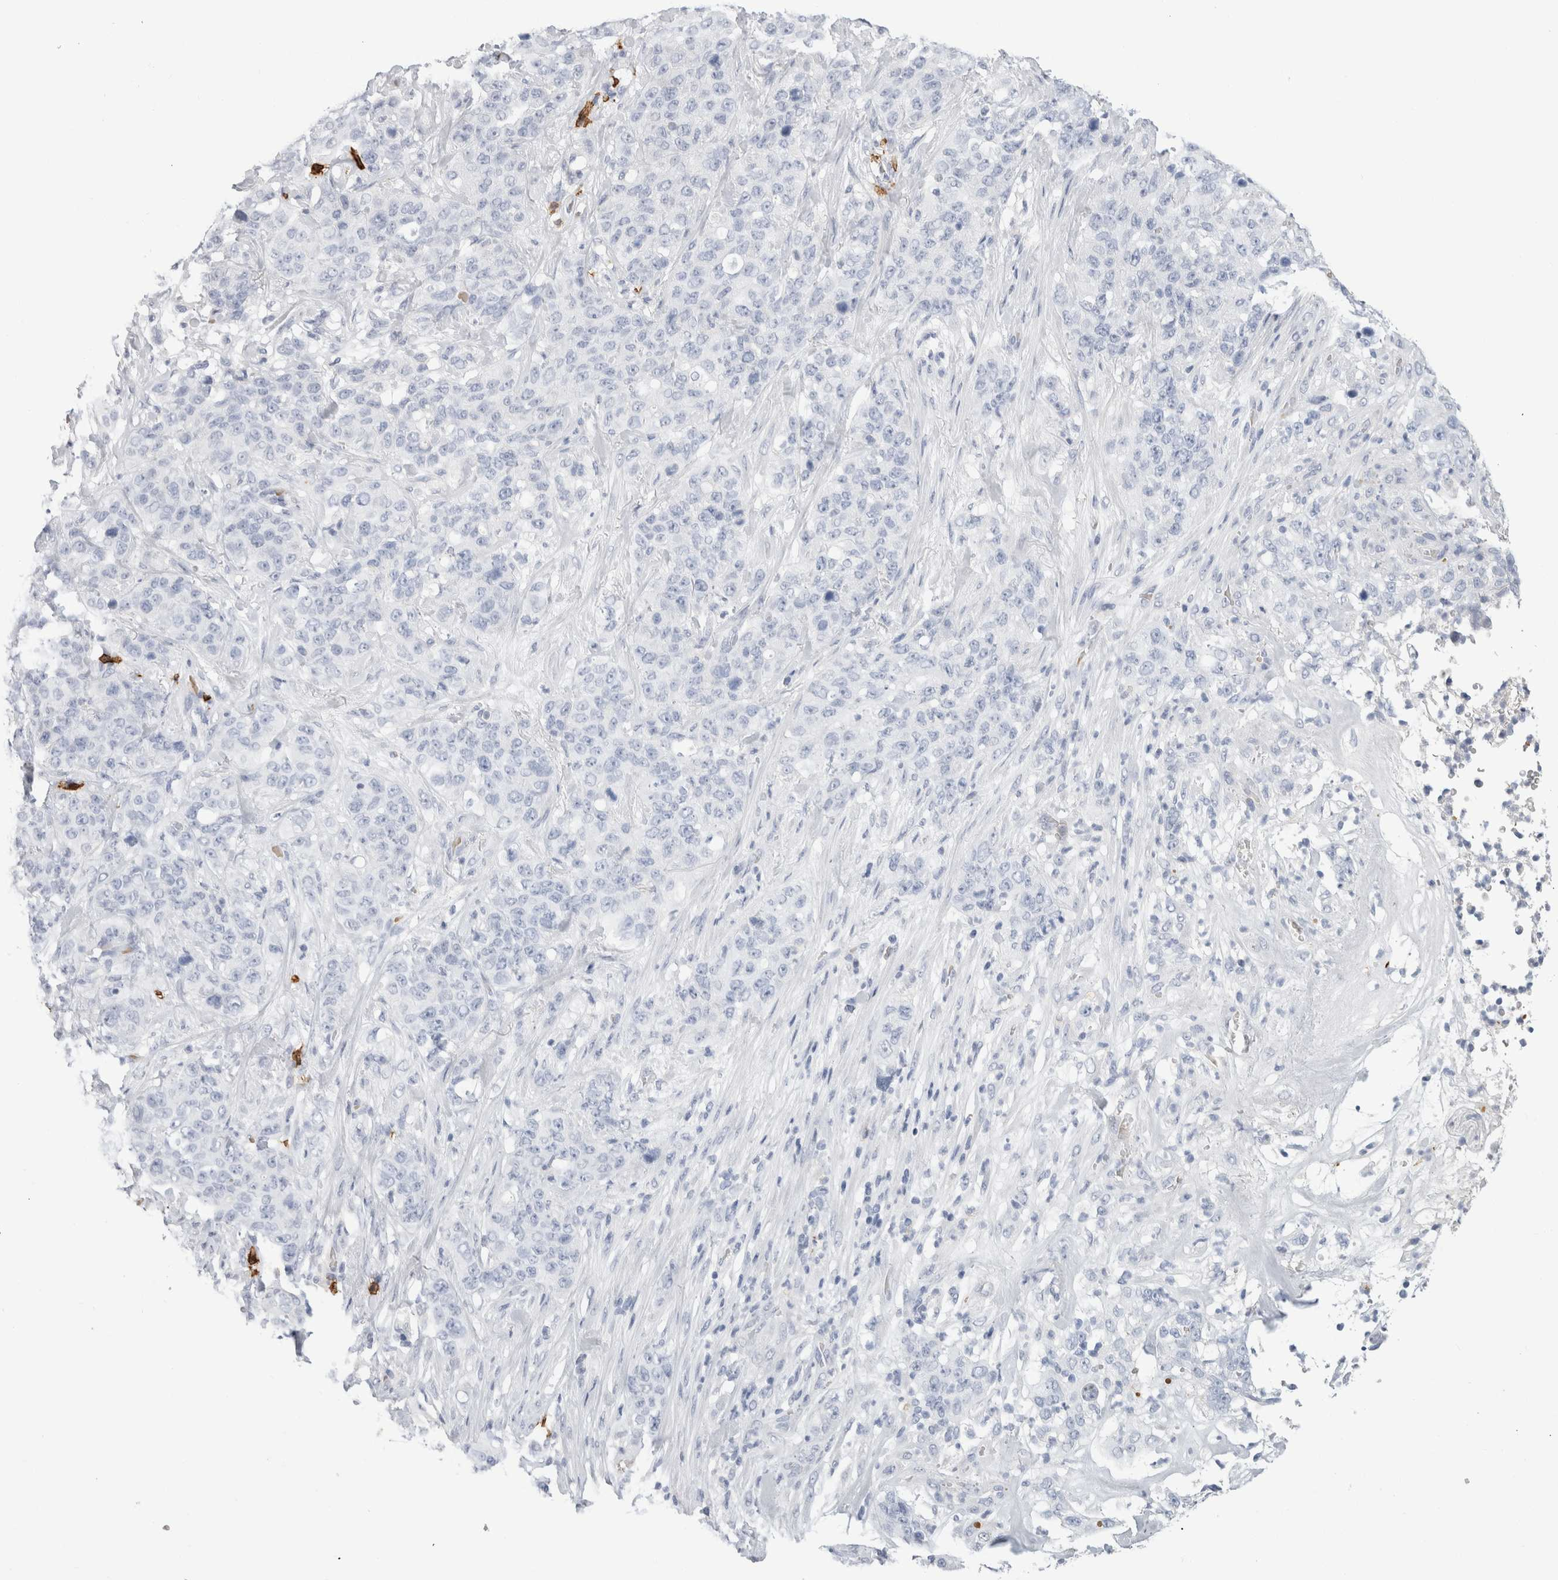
{"staining": {"intensity": "negative", "quantity": "none", "location": "none"}, "tissue": "stomach cancer", "cell_type": "Tumor cells", "image_type": "cancer", "snomed": [{"axis": "morphology", "description": "Adenocarcinoma, NOS"}, {"axis": "topography", "description": "Stomach"}], "caption": "An IHC photomicrograph of adenocarcinoma (stomach) is shown. There is no staining in tumor cells of adenocarcinoma (stomach).", "gene": "CD38", "patient": {"sex": "male", "age": 48}}